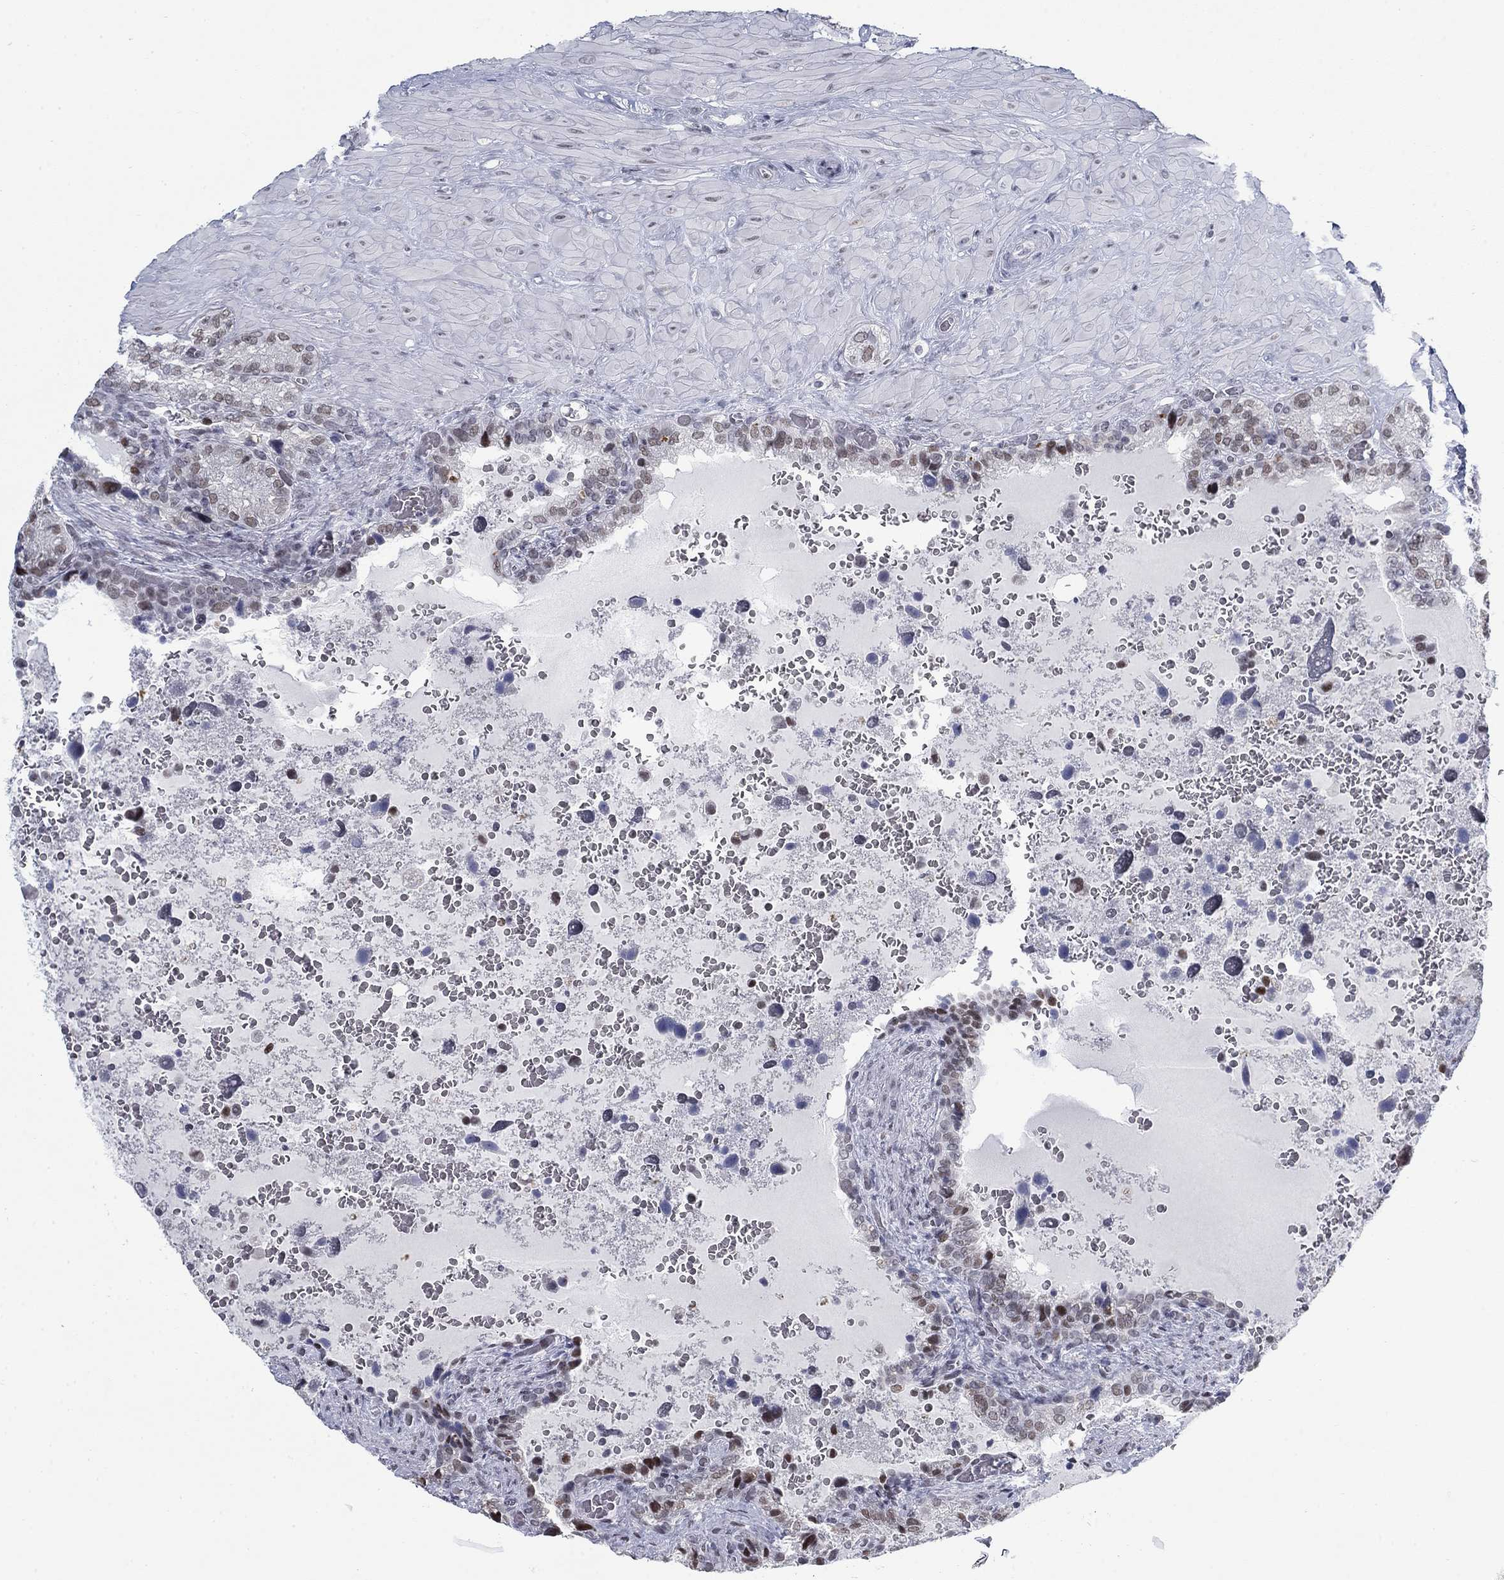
{"staining": {"intensity": "moderate", "quantity": "<25%", "location": "nuclear"}, "tissue": "prostate cancer", "cell_type": "Tumor cells", "image_type": "cancer", "snomed": [{"axis": "morphology", "description": "Adenocarcinoma, NOS"}, {"axis": "topography", "description": "Prostate and seminal vesicle, NOS"}], "caption": "Protein staining of prostate cancer (adenocarcinoma) tissue displays moderate nuclear positivity in approximately <25% of tumor cells.", "gene": "NPAS3", "patient": {"sex": "male", "age": 62}}